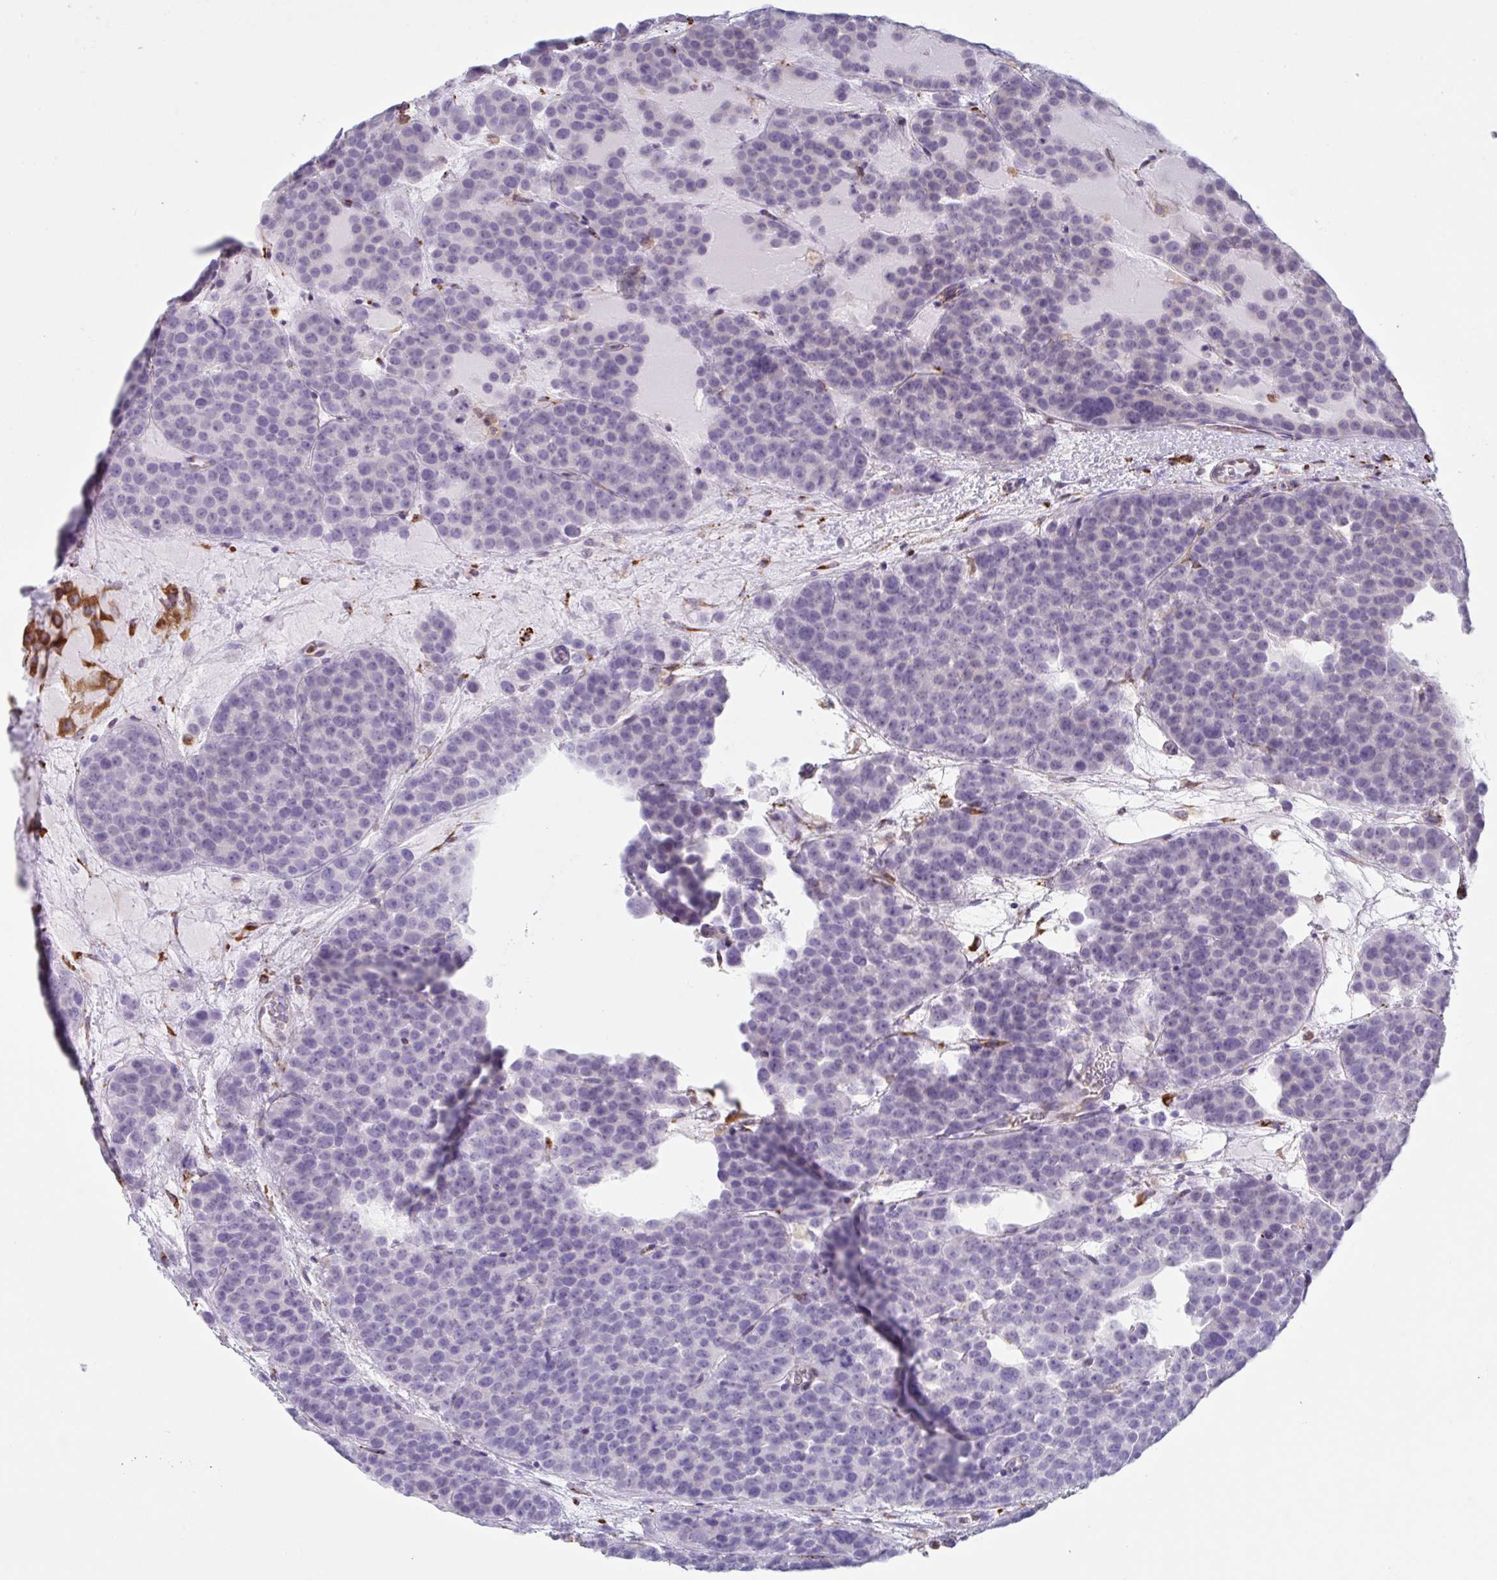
{"staining": {"intensity": "negative", "quantity": "none", "location": "none"}, "tissue": "testis cancer", "cell_type": "Tumor cells", "image_type": "cancer", "snomed": [{"axis": "morphology", "description": "Seminoma, NOS"}, {"axis": "topography", "description": "Testis"}], "caption": "Protein analysis of testis cancer (seminoma) demonstrates no significant expression in tumor cells.", "gene": "DOK4", "patient": {"sex": "male", "age": 71}}